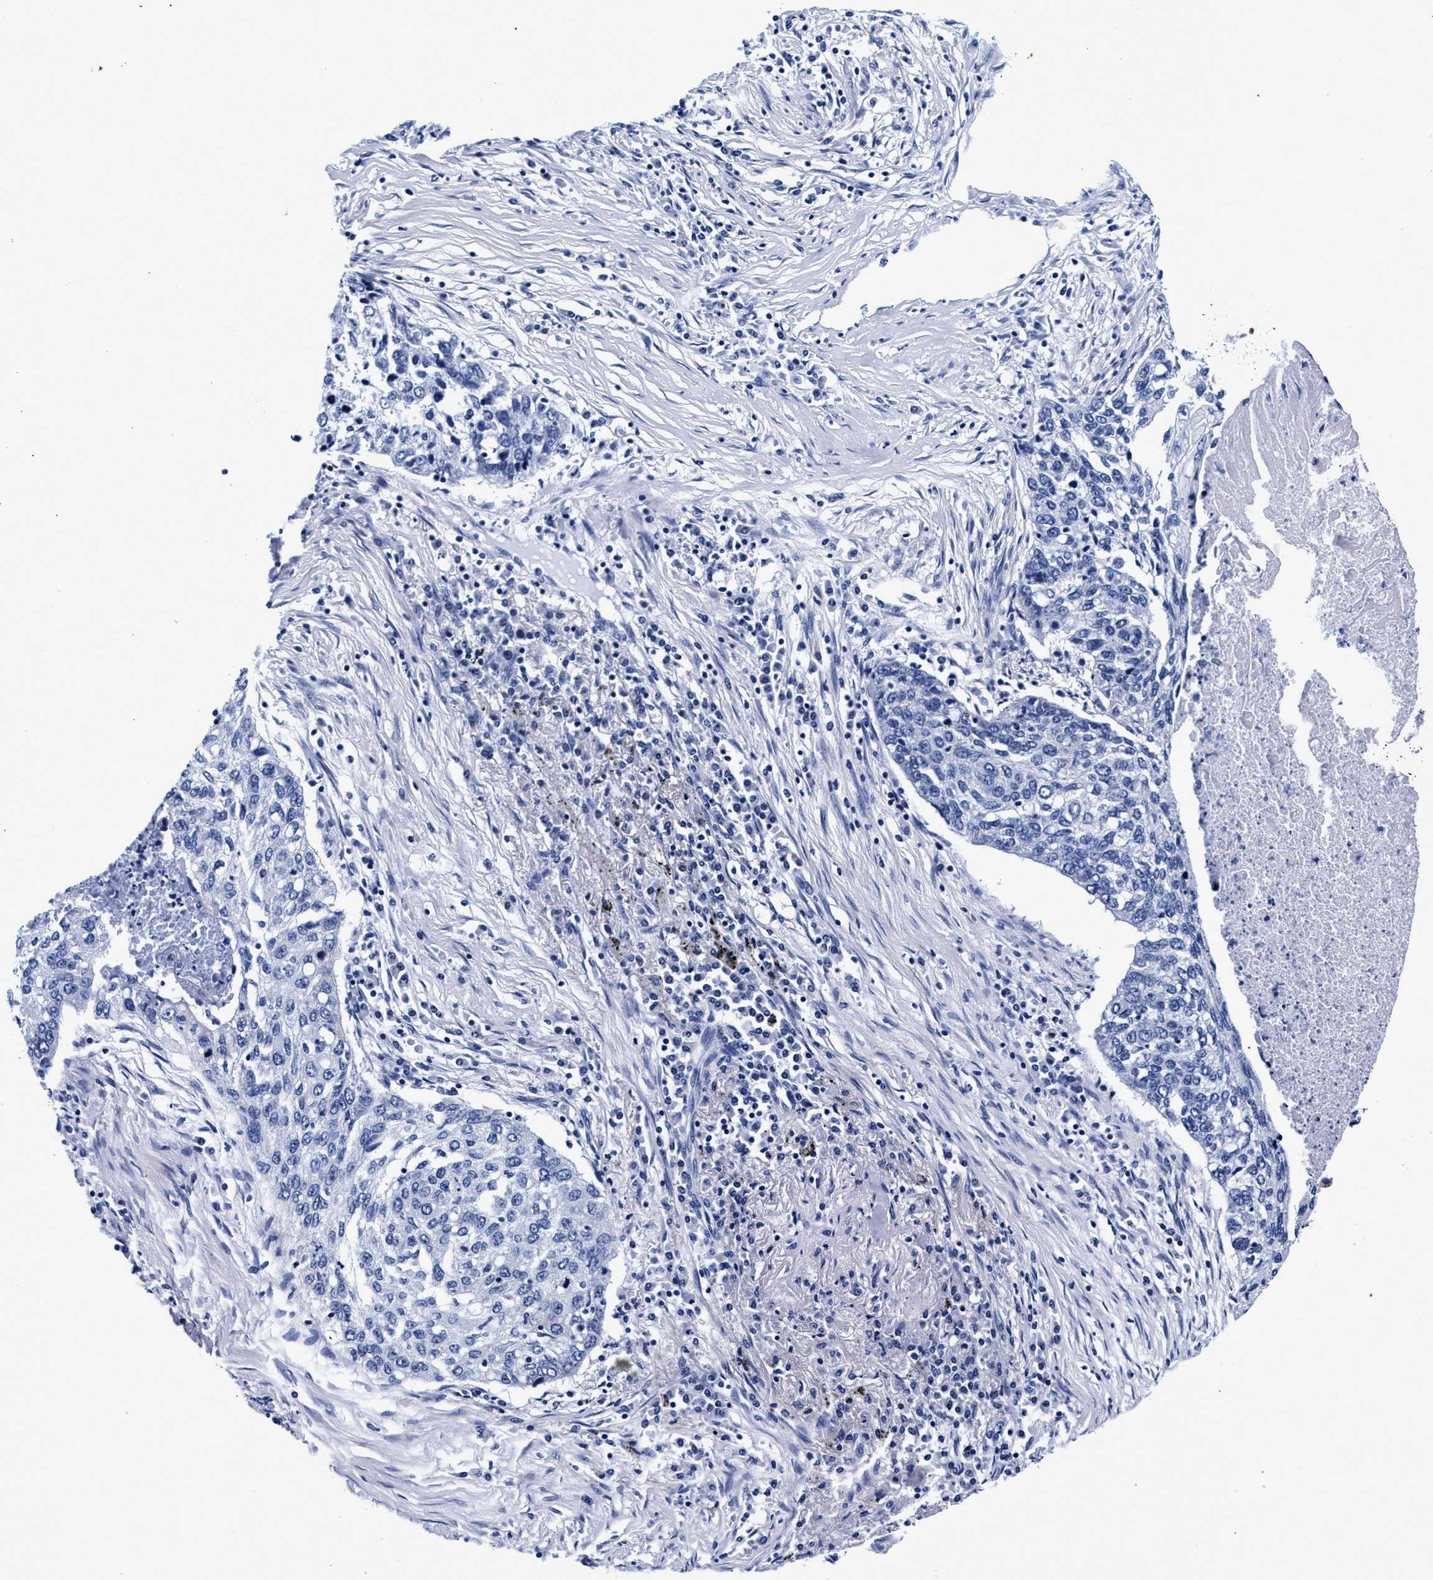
{"staining": {"intensity": "negative", "quantity": "none", "location": "none"}, "tissue": "lung cancer", "cell_type": "Tumor cells", "image_type": "cancer", "snomed": [{"axis": "morphology", "description": "Squamous cell carcinoma, NOS"}, {"axis": "topography", "description": "Lung"}], "caption": "Tumor cells are negative for protein expression in human squamous cell carcinoma (lung). (DAB (3,3'-diaminobenzidine) IHC with hematoxylin counter stain).", "gene": "RAB3B", "patient": {"sex": "female", "age": 63}}